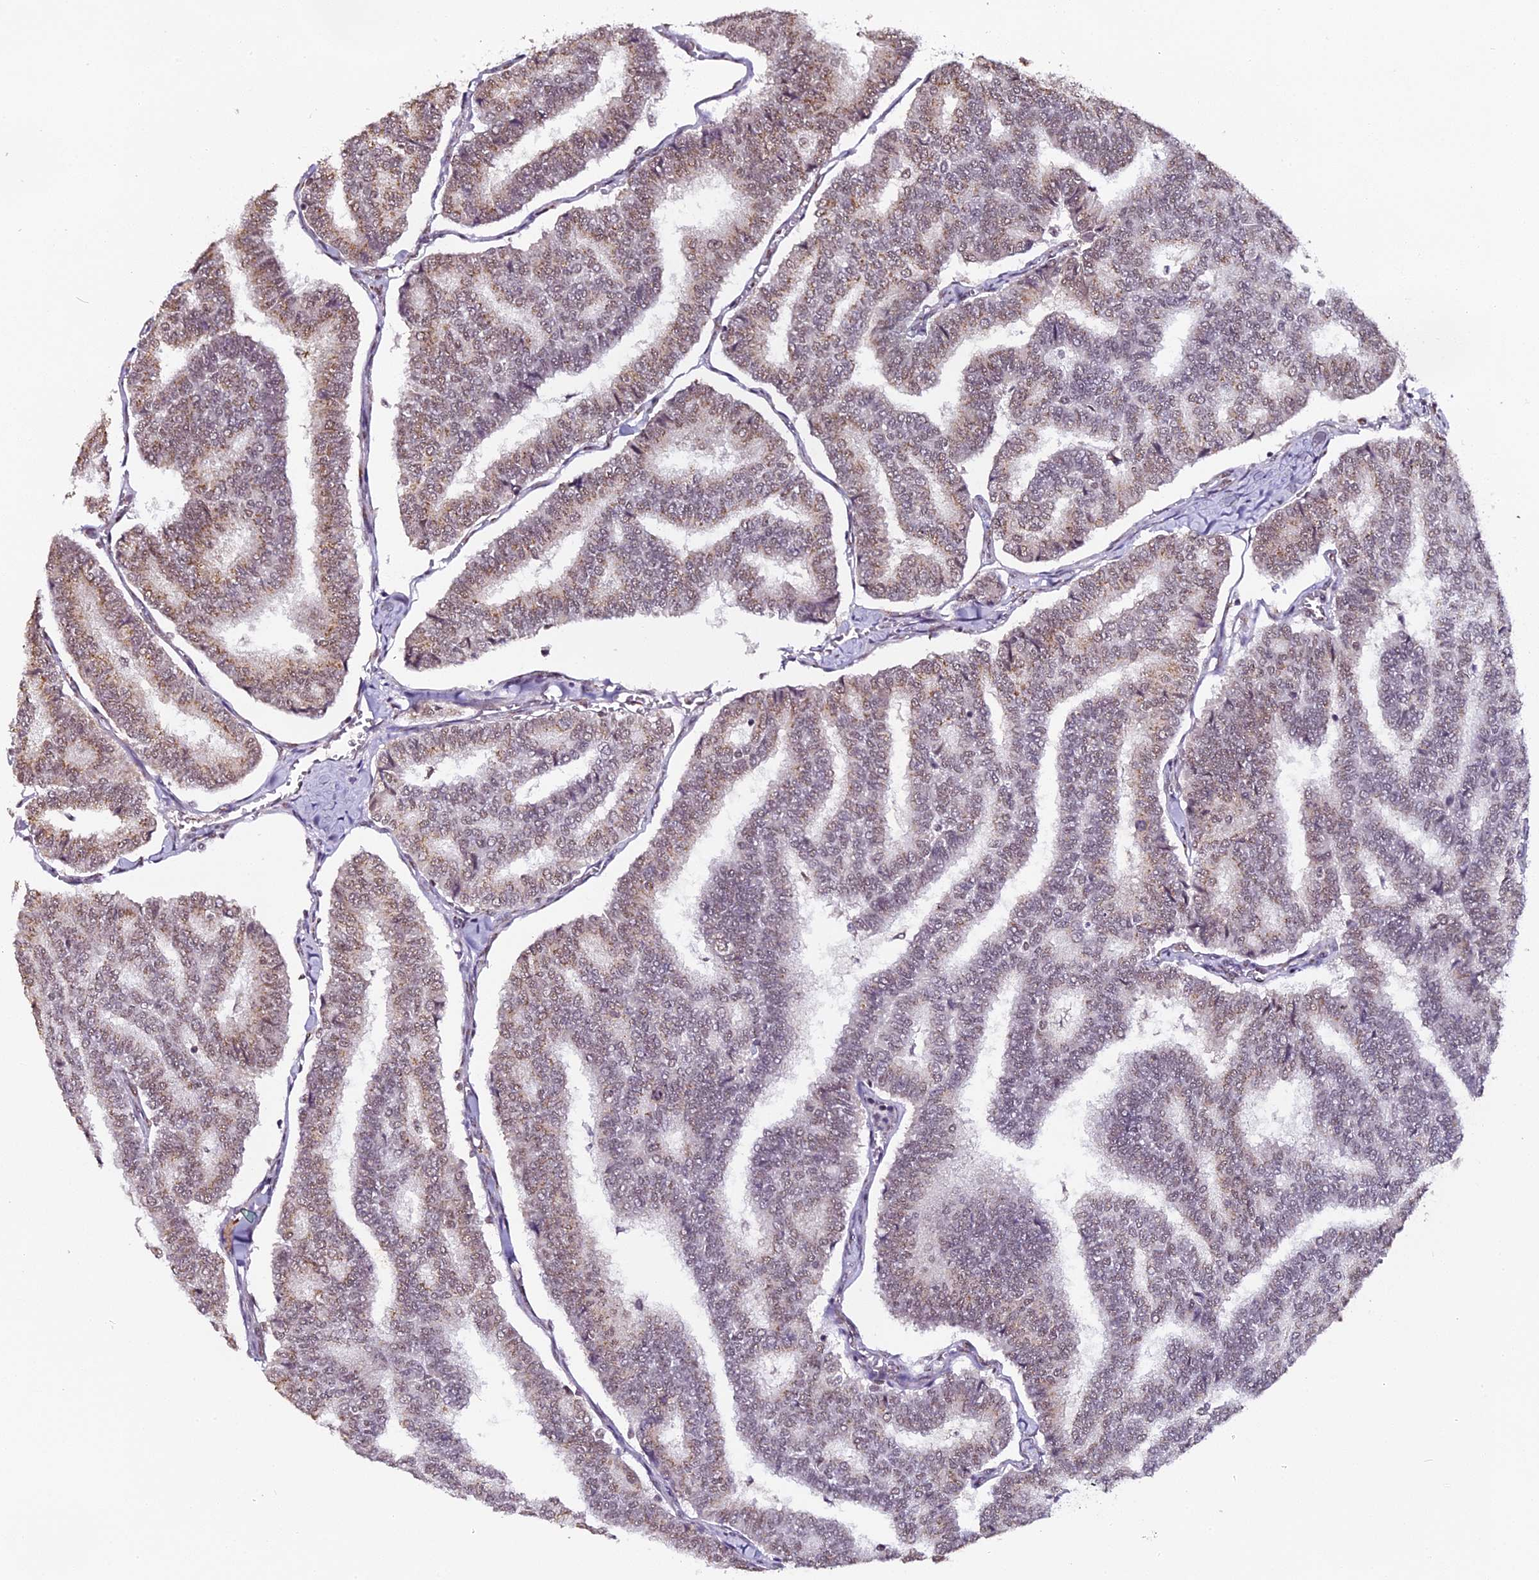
{"staining": {"intensity": "moderate", "quantity": "<25%", "location": "cytoplasmic/membranous"}, "tissue": "thyroid cancer", "cell_type": "Tumor cells", "image_type": "cancer", "snomed": [{"axis": "morphology", "description": "Papillary adenocarcinoma, NOS"}, {"axis": "topography", "description": "Thyroid gland"}], "caption": "A histopathology image of thyroid papillary adenocarcinoma stained for a protein exhibits moderate cytoplasmic/membranous brown staining in tumor cells.", "gene": "NCBP1", "patient": {"sex": "female", "age": 35}}